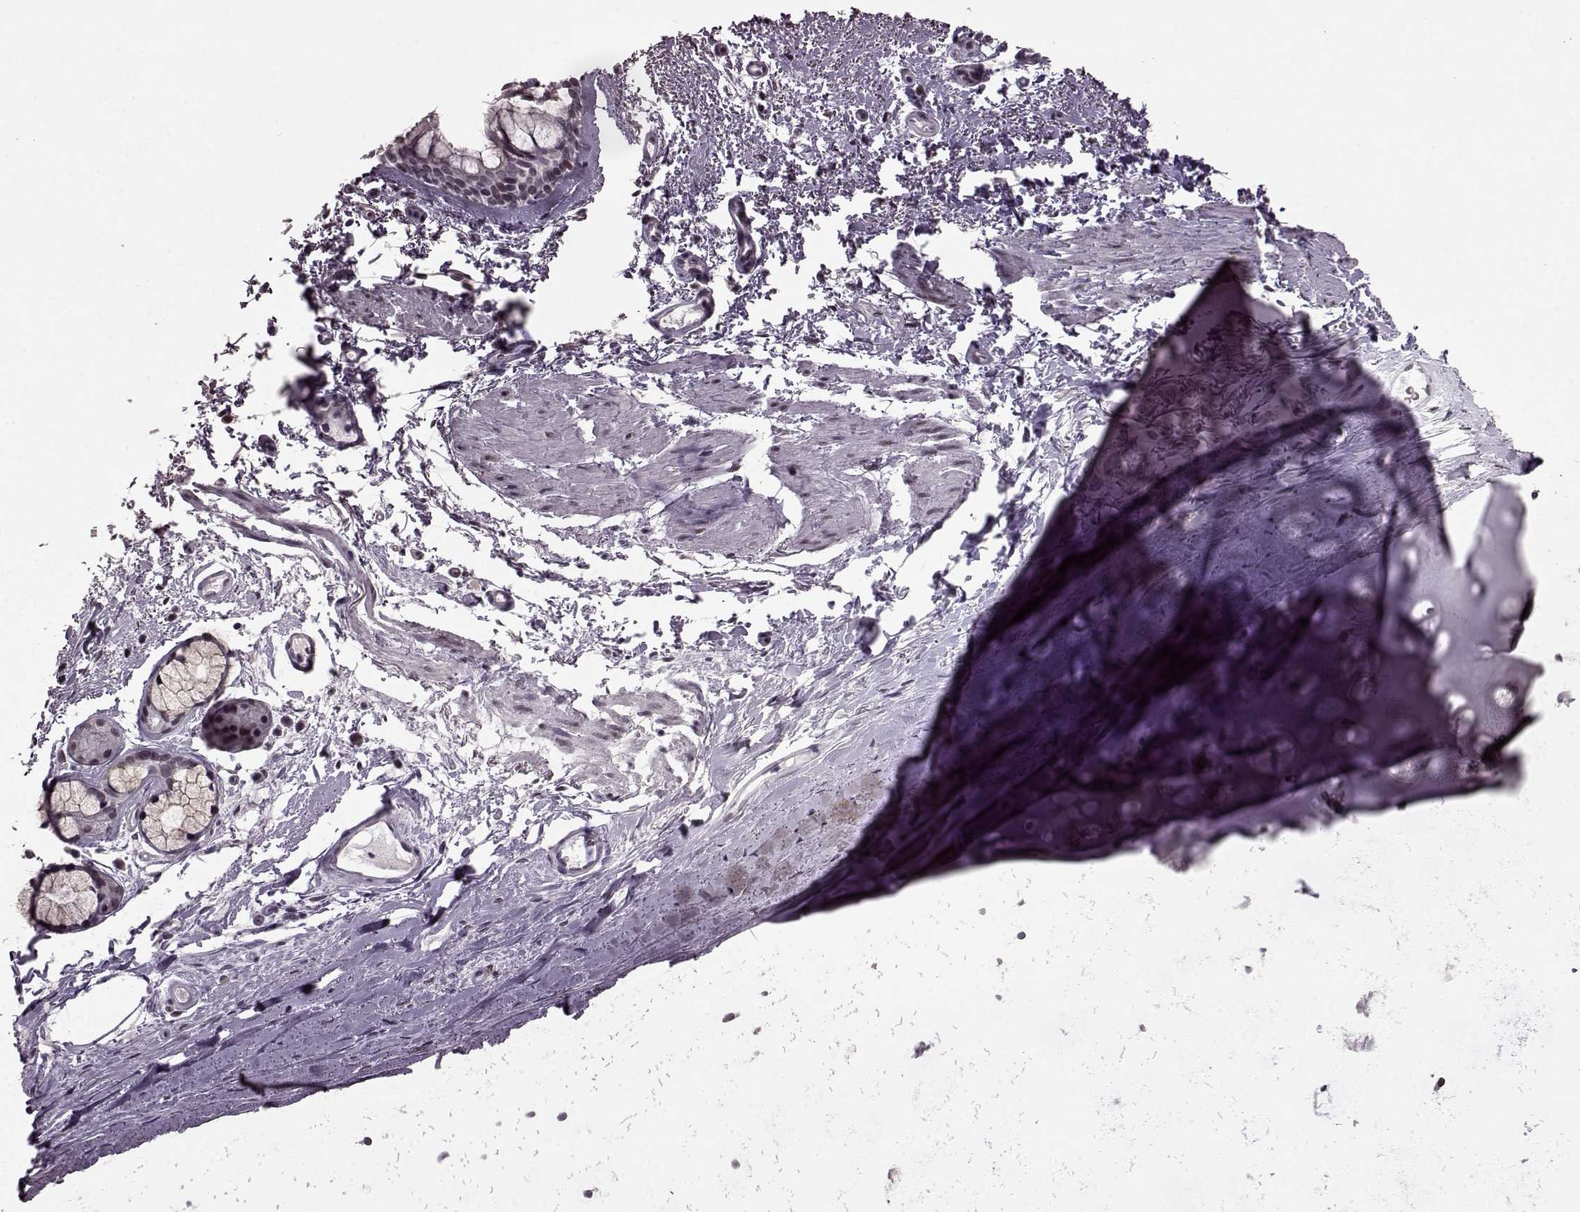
{"staining": {"intensity": "negative", "quantity": "none", "location": "none"}, "tissue": "bronchus", "cell_type": "Respiratory epithelial cells", "image_type": "normal", "snomed": [{"axis": "morphology", "description": "Normal tissue, NOS"}, {"axis": "topography", "description": "Bronchus"}], "caption": "The photomicrograph shows no significant staining in respiratory epithelial cells of bronchus. Brightfield microscopy of immunohistochemistry (IHC) stained with DAB (brown) and hematoxylin (blue), captured at high magnification.", "gene": "STX1A", "patient": {"sex": "female", "age": 64}}